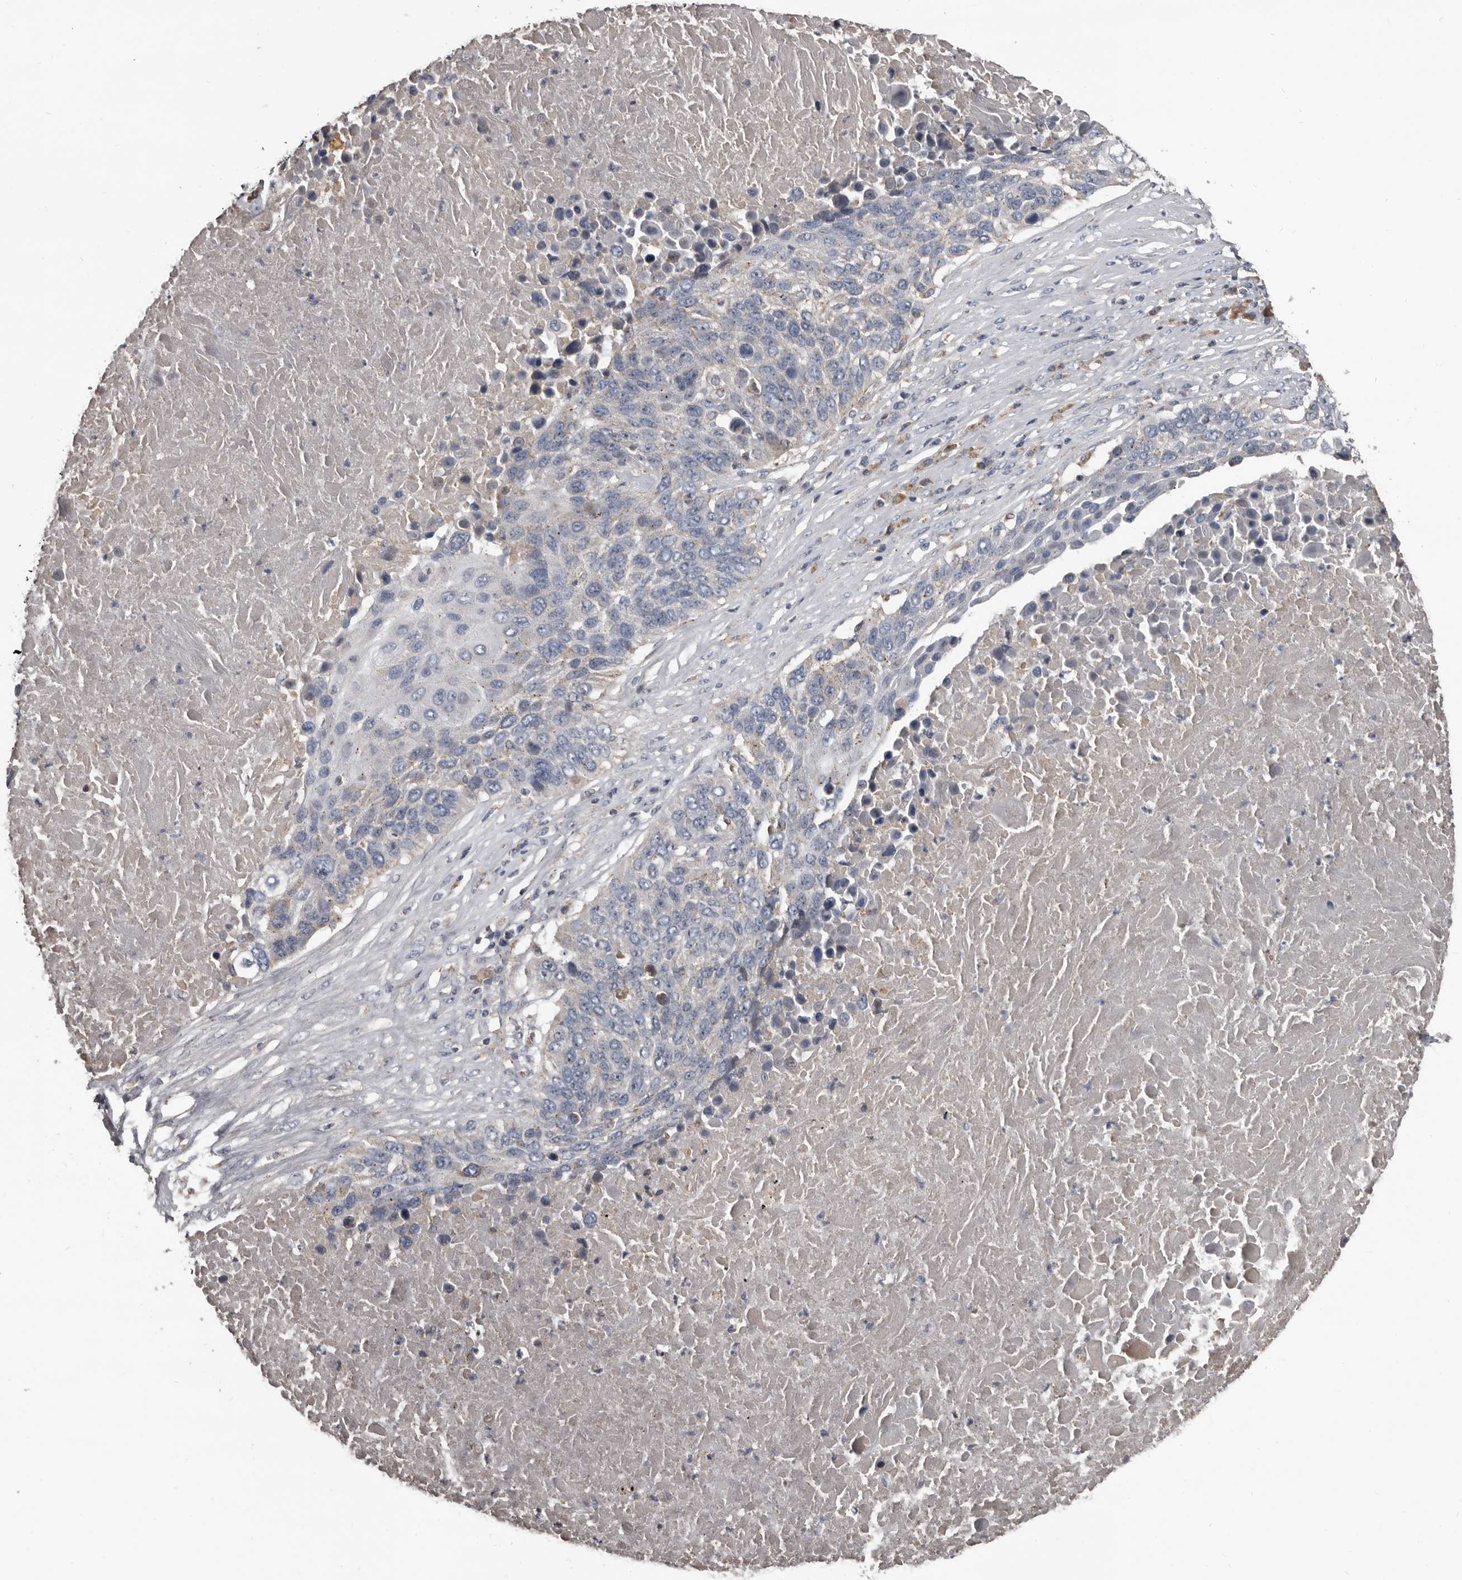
{"staining": {"intensity": "negative", "quantity": "none", "location": "none"}, "tissue": "lung cancer", "cell_type": "Tumor cells", "image_type": "cancer", "snomed": [{"axis": "morphology", "description": "Squamous cell carcinoma, NOS"}, {"axis": "topography", "description": "Lung"}], "caption": "High power microscopy photomicrograph of an immunohistochemistry (IHC) micrograph of lung squamous cell carcinoma, revealing no significant positivity in tumor cells. (DAB (3,3'-diaminobenzidine) immunohistochemistry (IHC) with hematoxylin counter stain).", "gene": "GREB1", "patient": {"sex": "male", "age": 66}}